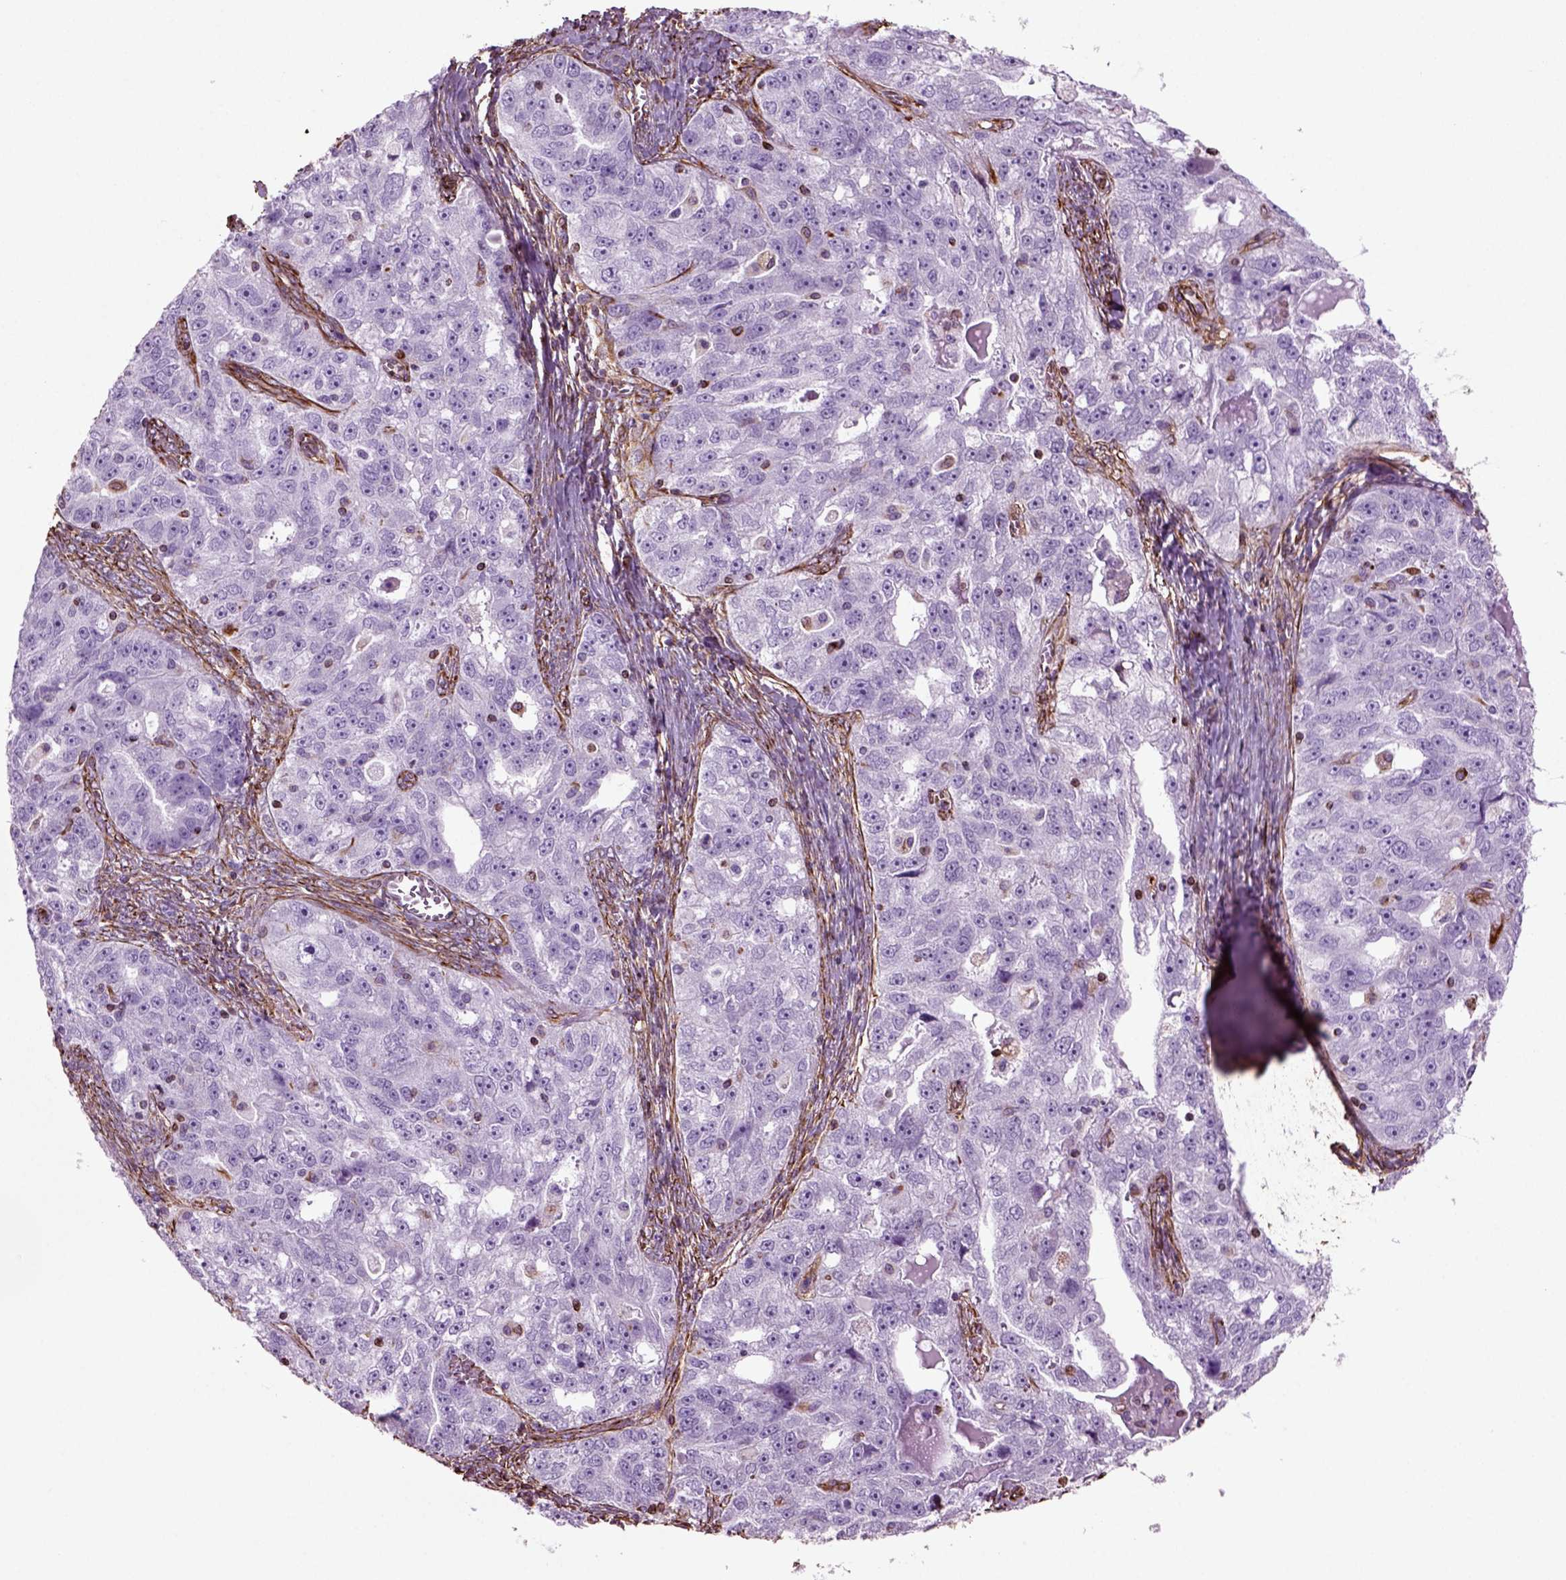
{"staining": {"intensity": "negative", "quantity": "none", "location": "none"}, "tissue": "ovarian cancer", "cell_type": "Tumor cells", "image_type": "cancer", "snomed": [{"axis": "morphology", "description": "Cystadenocarcinoma, serous, NOS"}, {"axis": "topography", "description": "Ovary"}], "caption": "Immunohistochemical staining of human ovarian serous cystadenocarcinoma shows no significant expression in tumor cells.", "gene": "ACER3", "patient": {"sex": "female", "age": 51}}